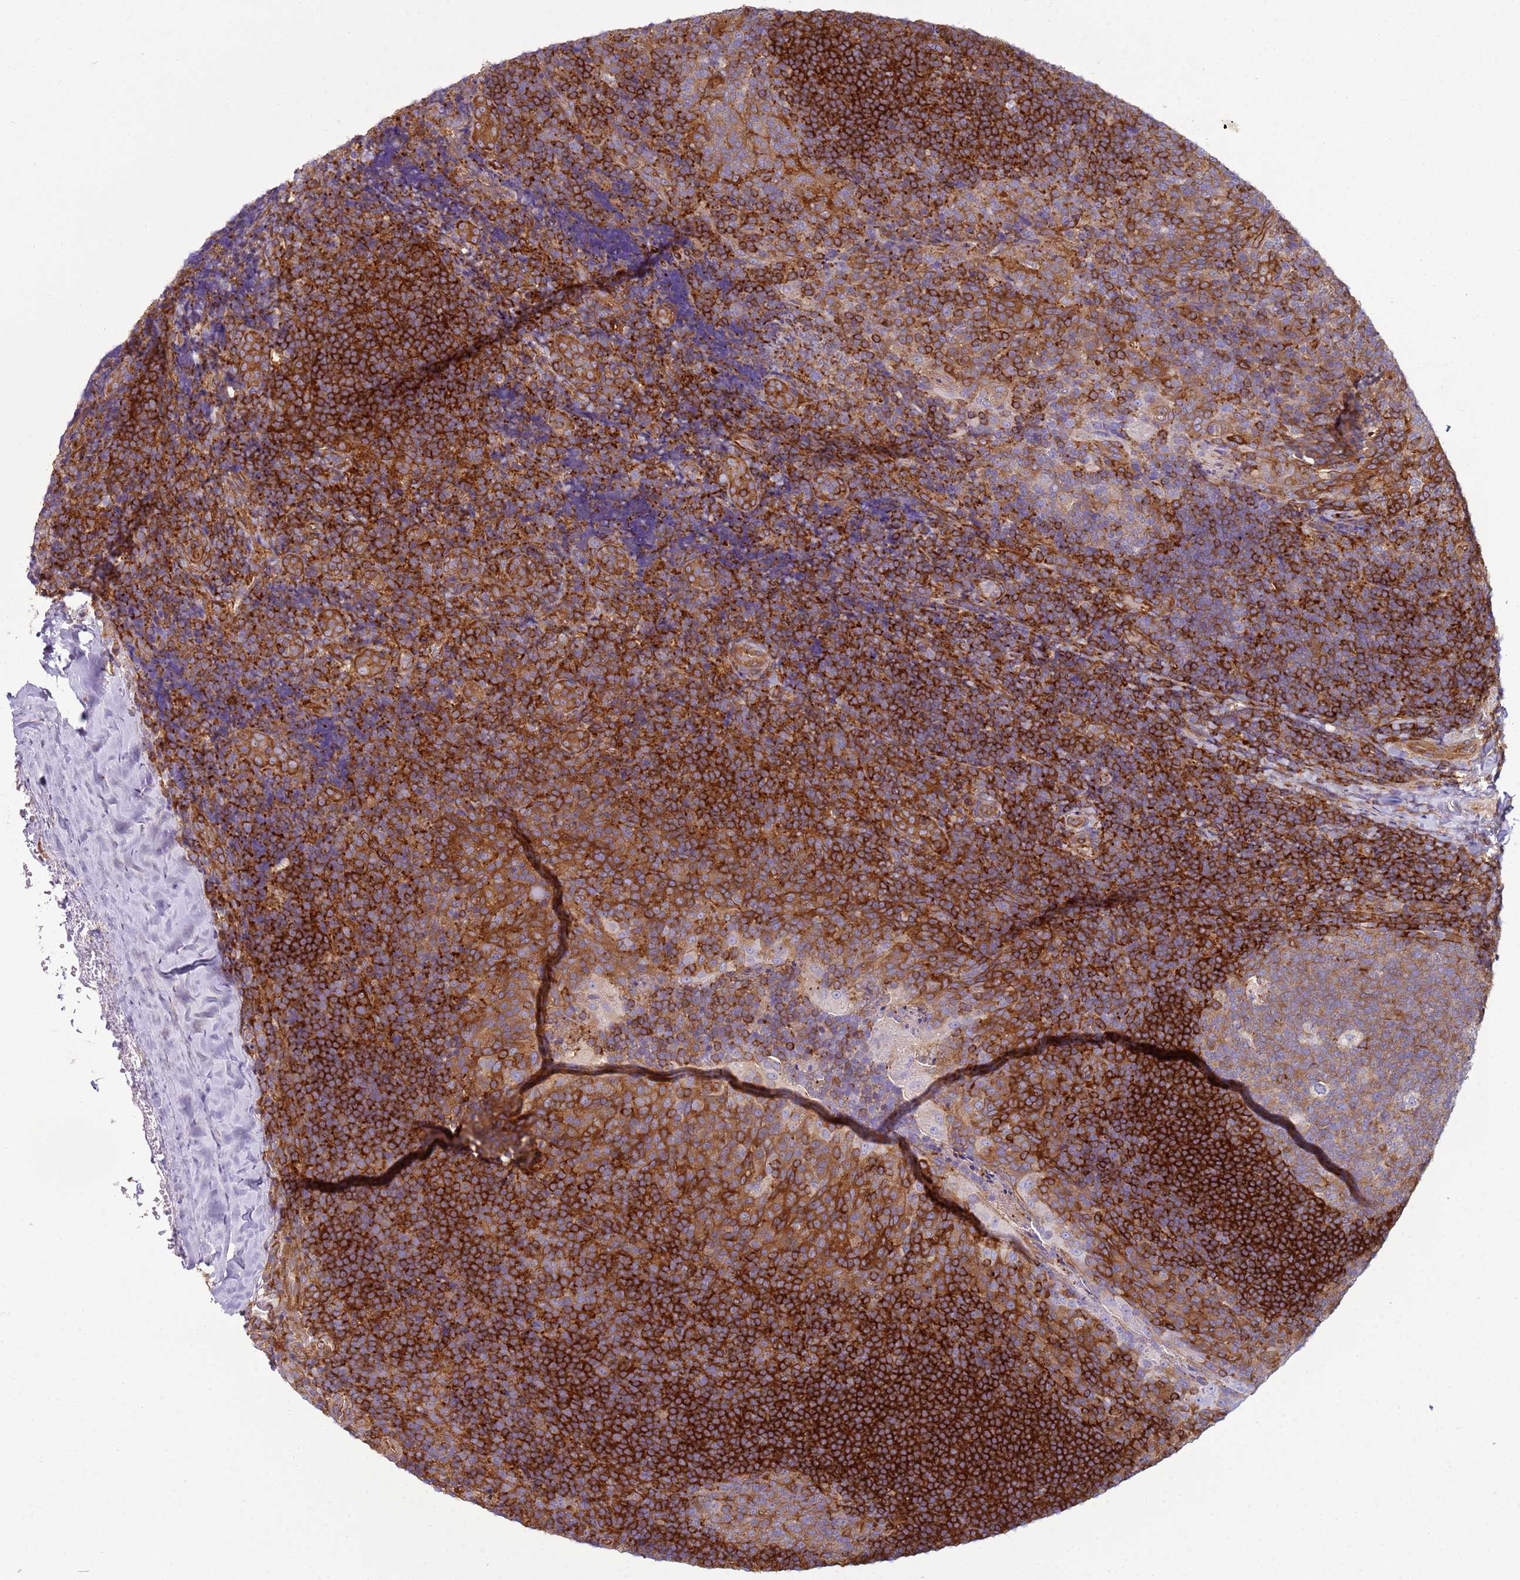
{"staining": {"intensity": "moderate", "quantity": ">75%", "location": "cytoplasmic/membranous"}, "tissue": "tonsil", "cell_type": "Germinal center cells", "image_type": "normal", "snomed": [{"axis": "morphology", "description": "Normal tissue, NOS"}, {"axis": "topography", "description": "Tonsil"}], "caption": "Unremarkable tonsil demonstrates moderate cytoplasmic/membranous expression in approximately >75% of germinal center cells, visualized by immunohistochemistry. Nuclei are stained in blue.", "gene": "SNX21", "patient": {"sex": "male", "age": 17}}